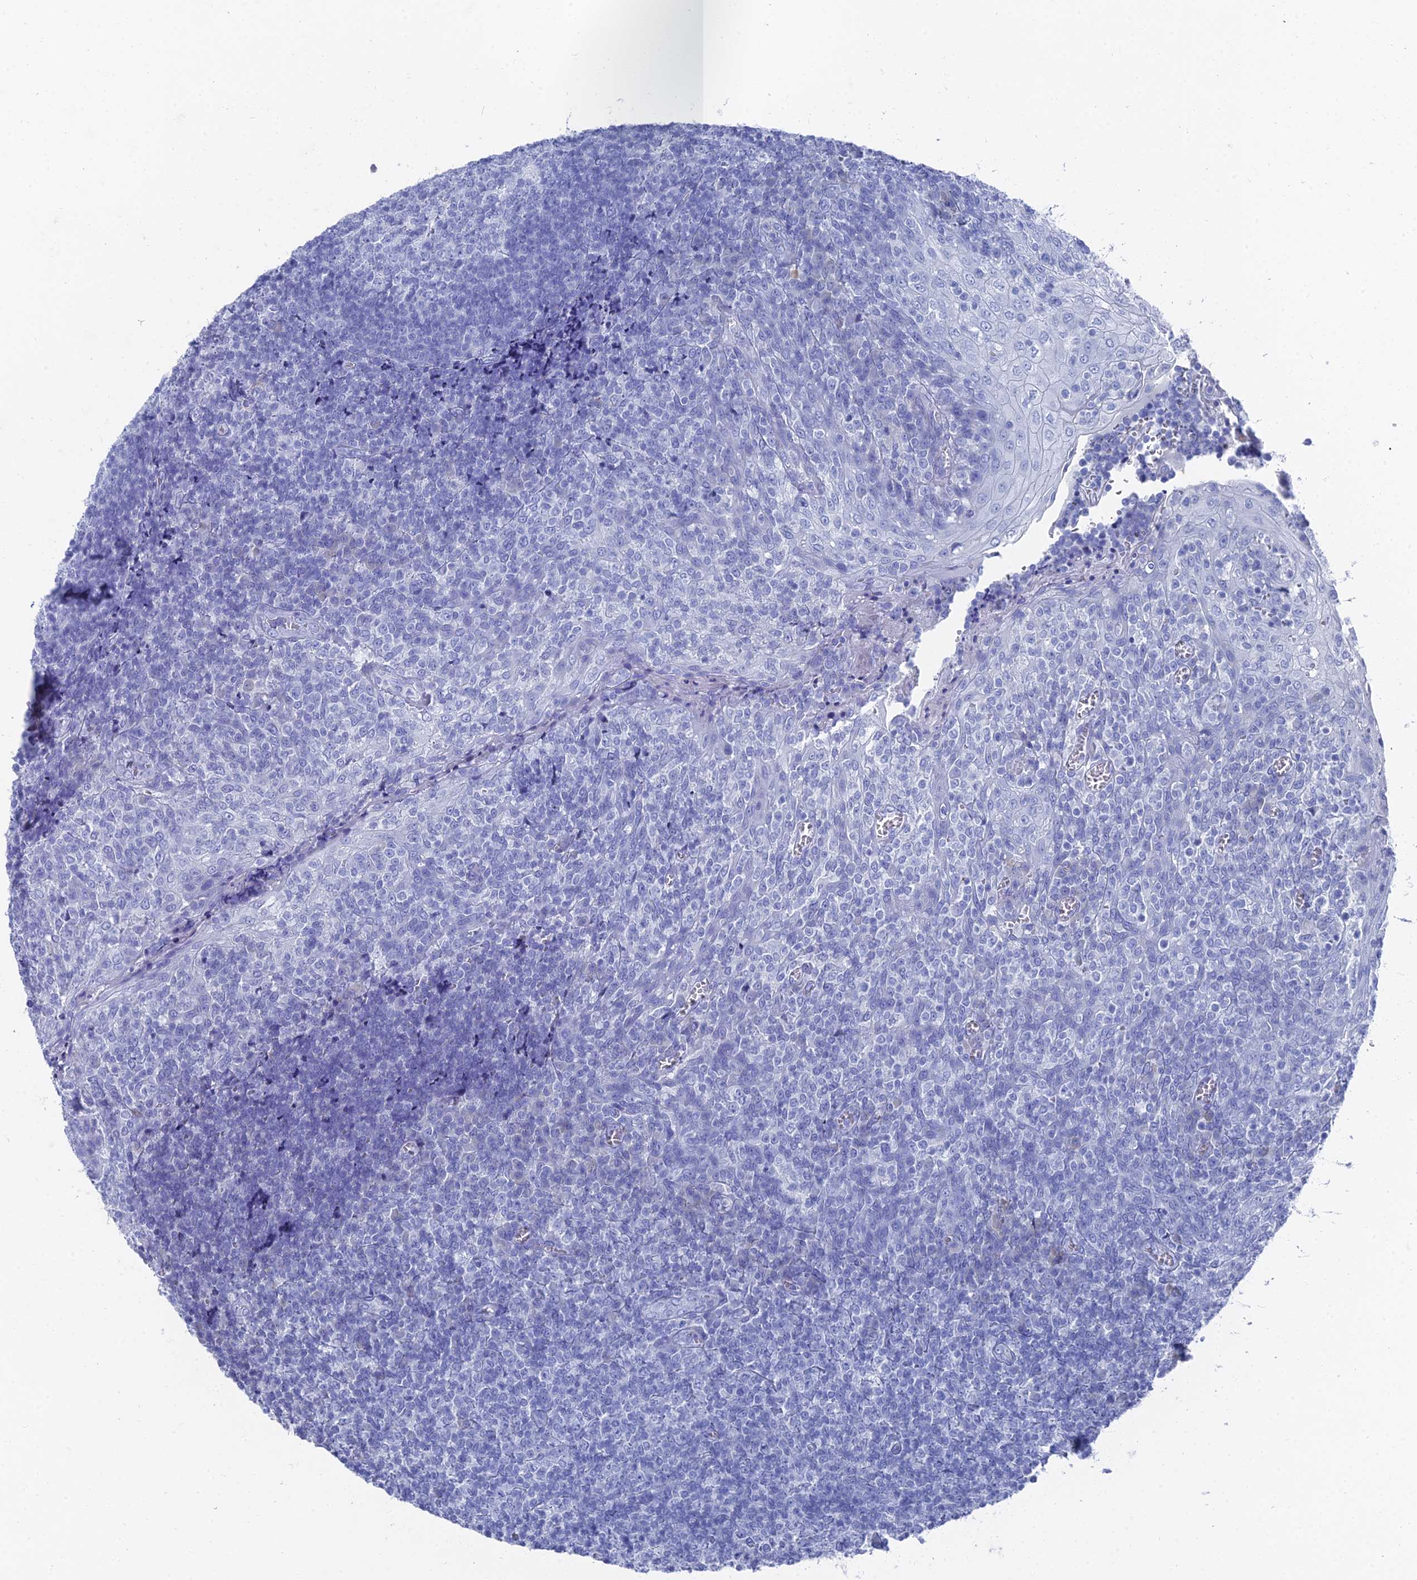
{"staining": {"intensity": "negative", "quantity": "none", "location": "none"}, "tissue": "tonsil", "cell_type": "Germinal center cells", "image_type": "normal", "snomed": [{"axis": "morphology", "description": "Normal tissue, NOS"}, {"axis": "topography", "description": "Tonsil"}], "caption": "Immunohistochemical staining of unremarkable tonsil shows no significant positivity in germinal center cells.", "gene": "ENPP3", "patient": {"sex": "female", "age": 19}}